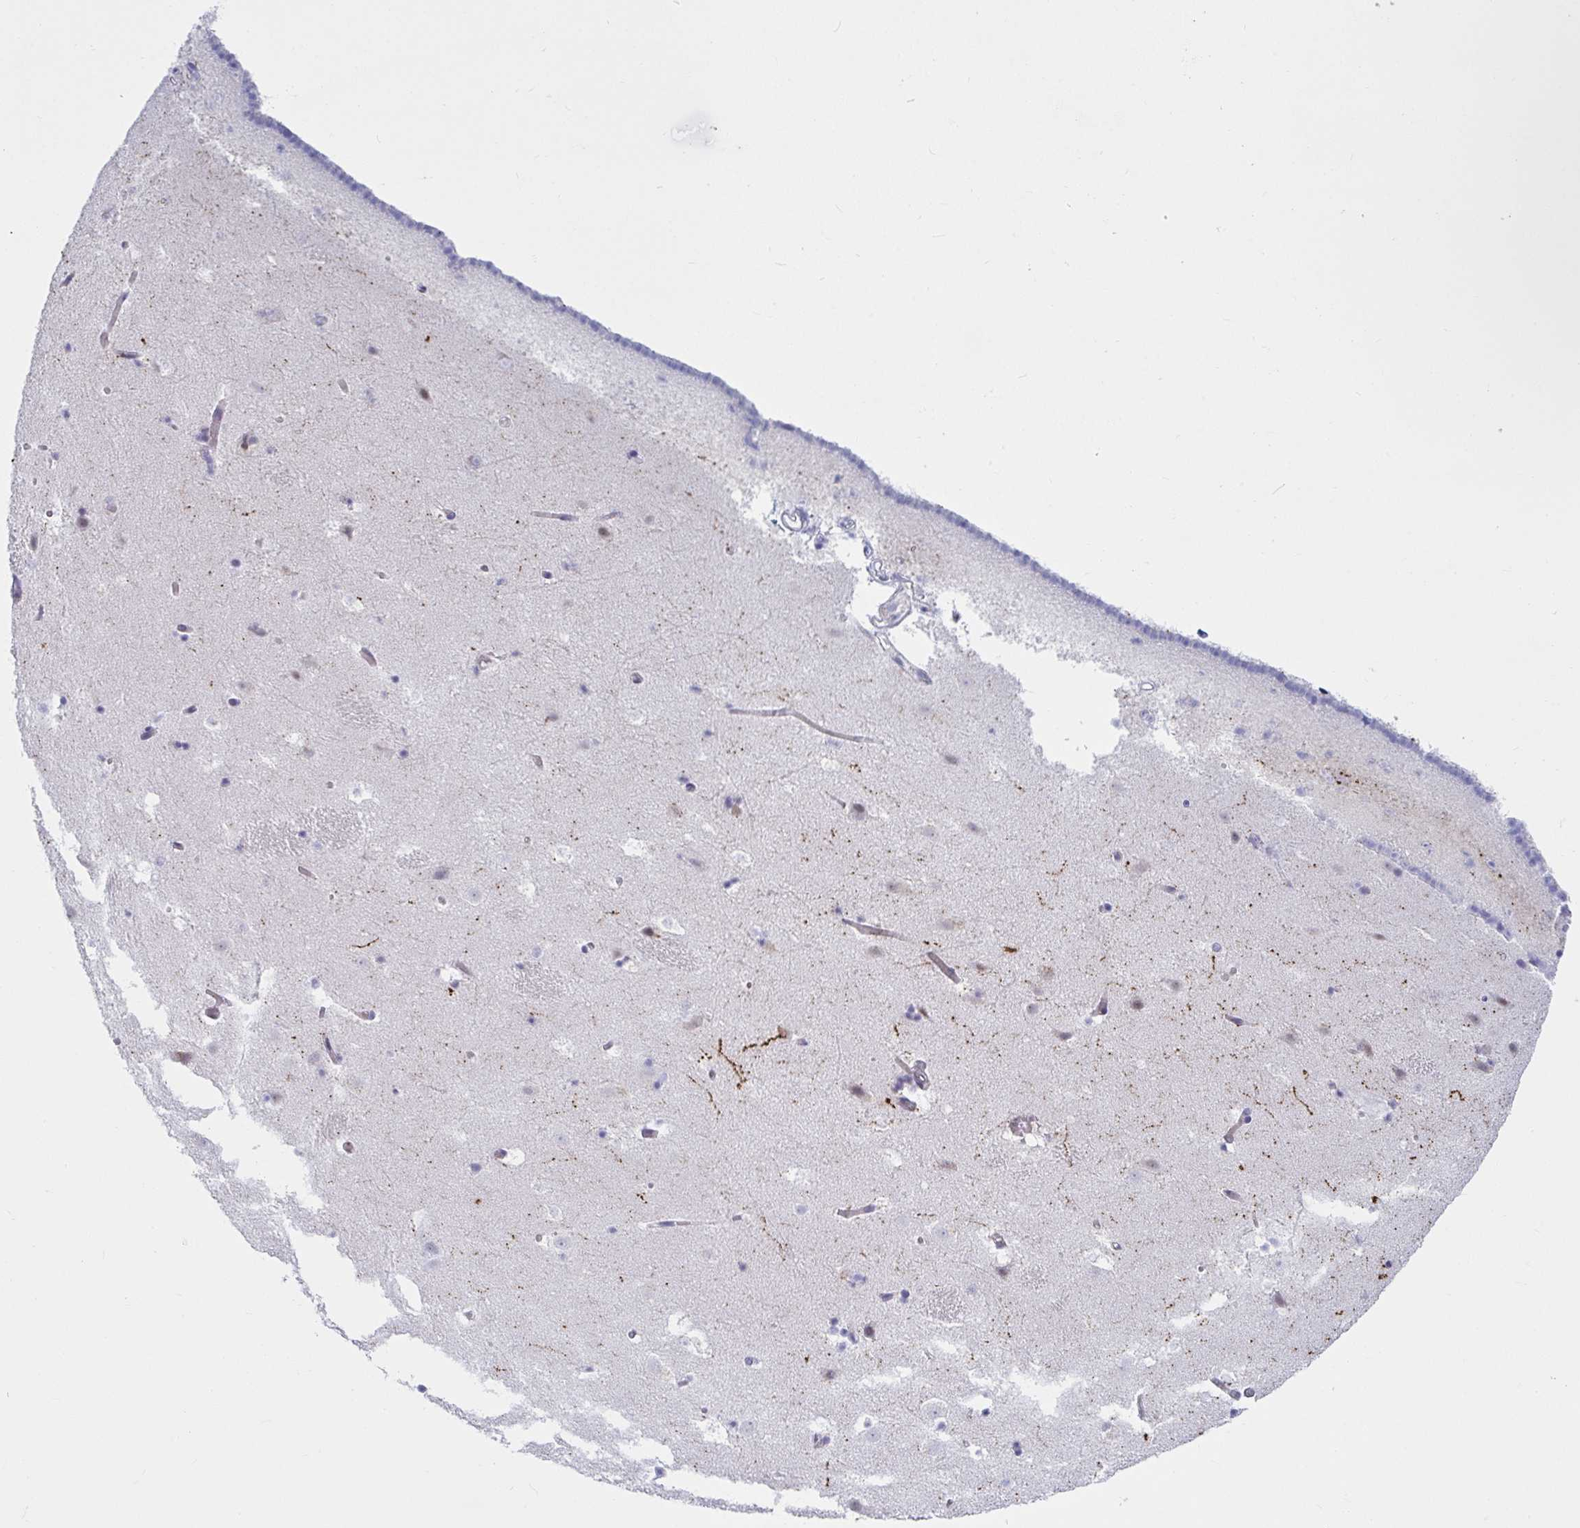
{"staining": {"intensity": "negative", "quantity": "none", "location": "none"}, "tissue": "caudate", "cell_type": "Glial cells", "image_type": "normal", "snomed": [{"axis": "morphology", "description": "Normal tissue, NOS"}, {"axis": "topography", "description": "Lateral ventricle wall"}], "caption": "Benign caudate was stained to show a protein in brown. There is no significant positivity in glial cells. Nuclei are stained in blue.", "gene": "NPY", "patient": {"sex": "male", "age": 37}}